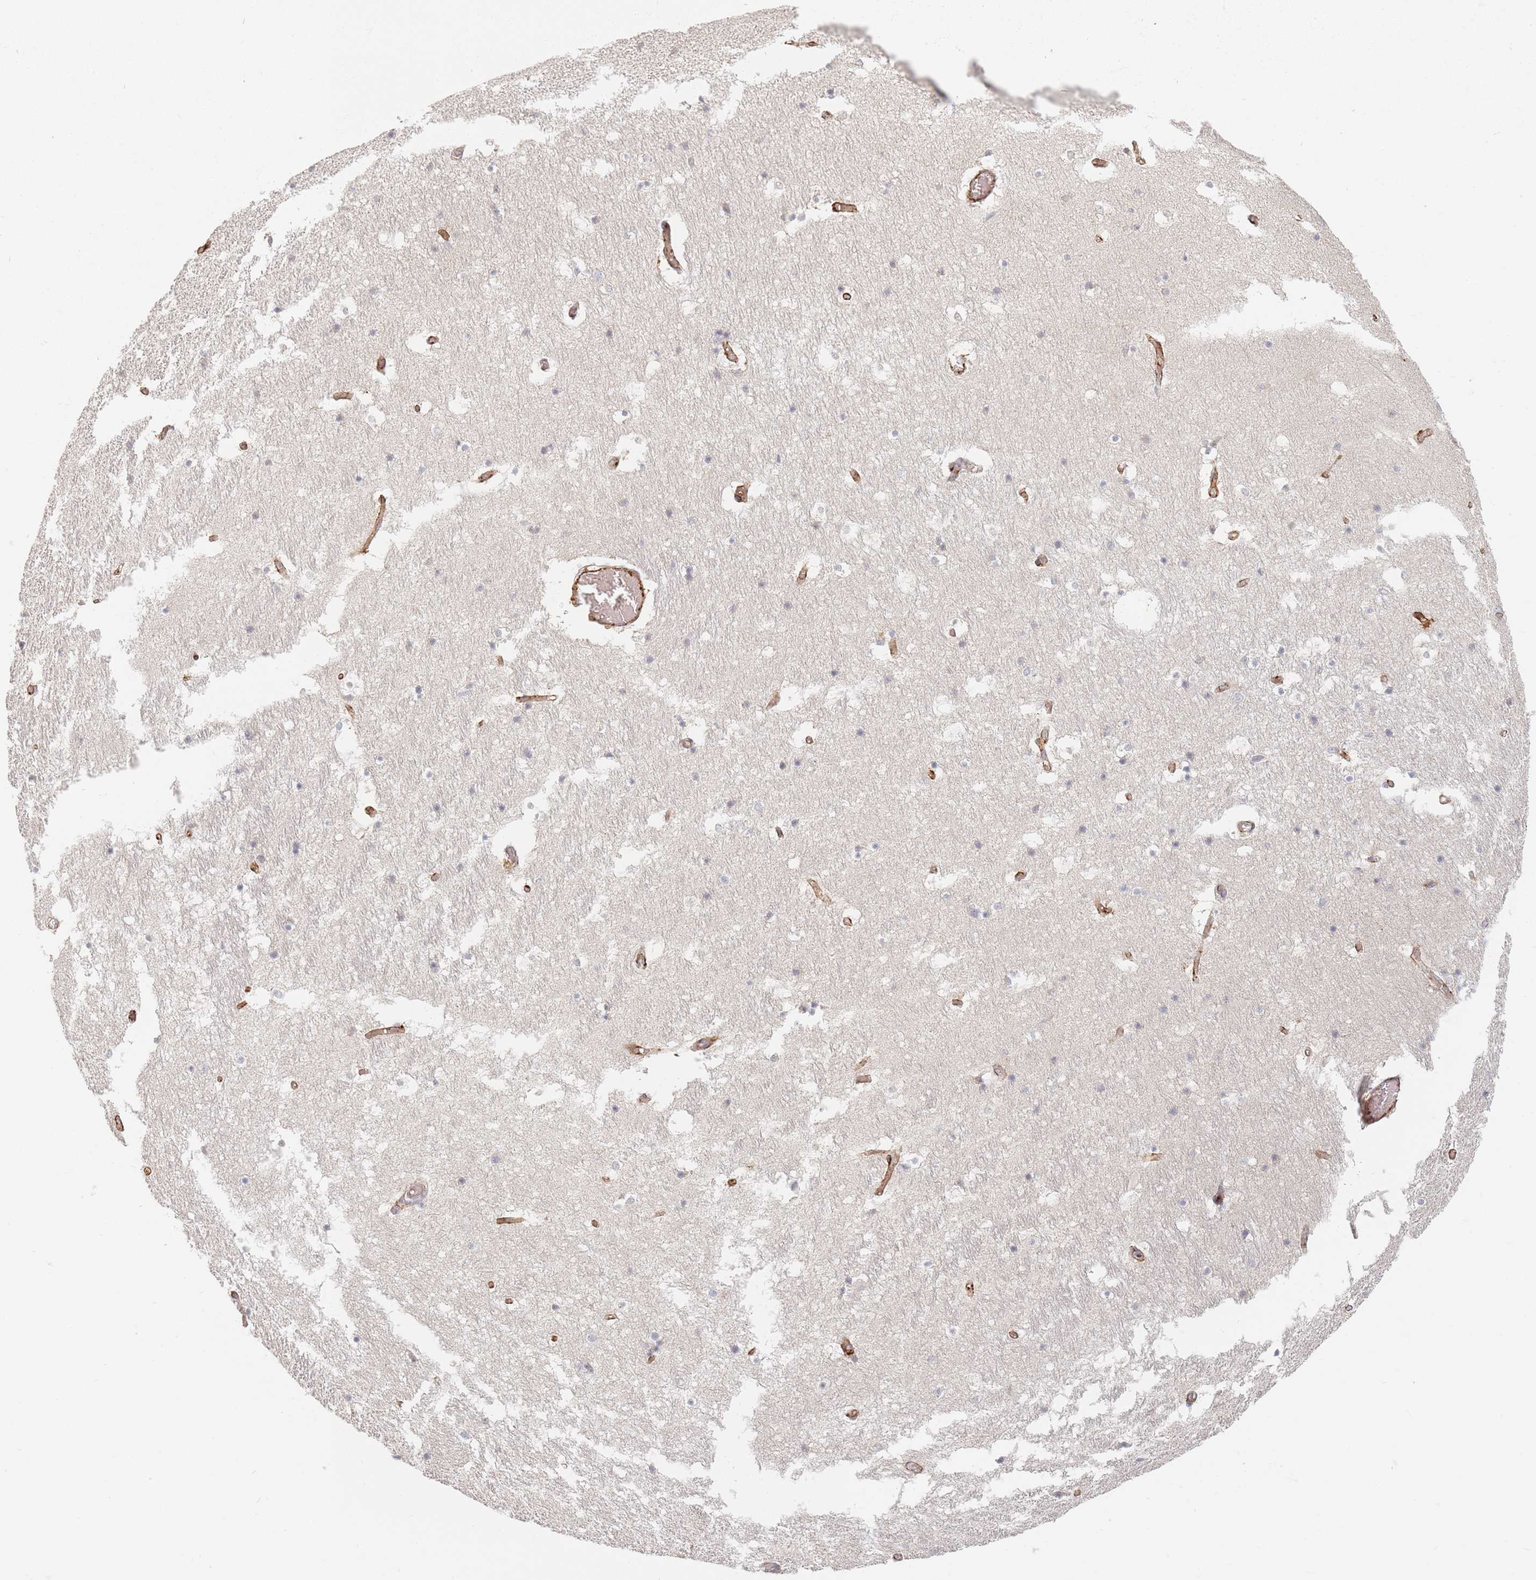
{"staining": {"intensity": "negative", "quantity": "none", "location": "none"}, "tissue": "hippocampus", "cell_type": "Glial cells", "image_type": "normal", "snomed": [{"axis": "morphology", "description": "Normal tissue, NOS"}, {"axis": "topography", "description": "Hippocampus"}], "caption": "Photomicrograph shows no significant protein positivity in glial cells of normal hippocampus.", "gene": "ZKSCAN7", "patient": {"sex": "female", "age": 52}}